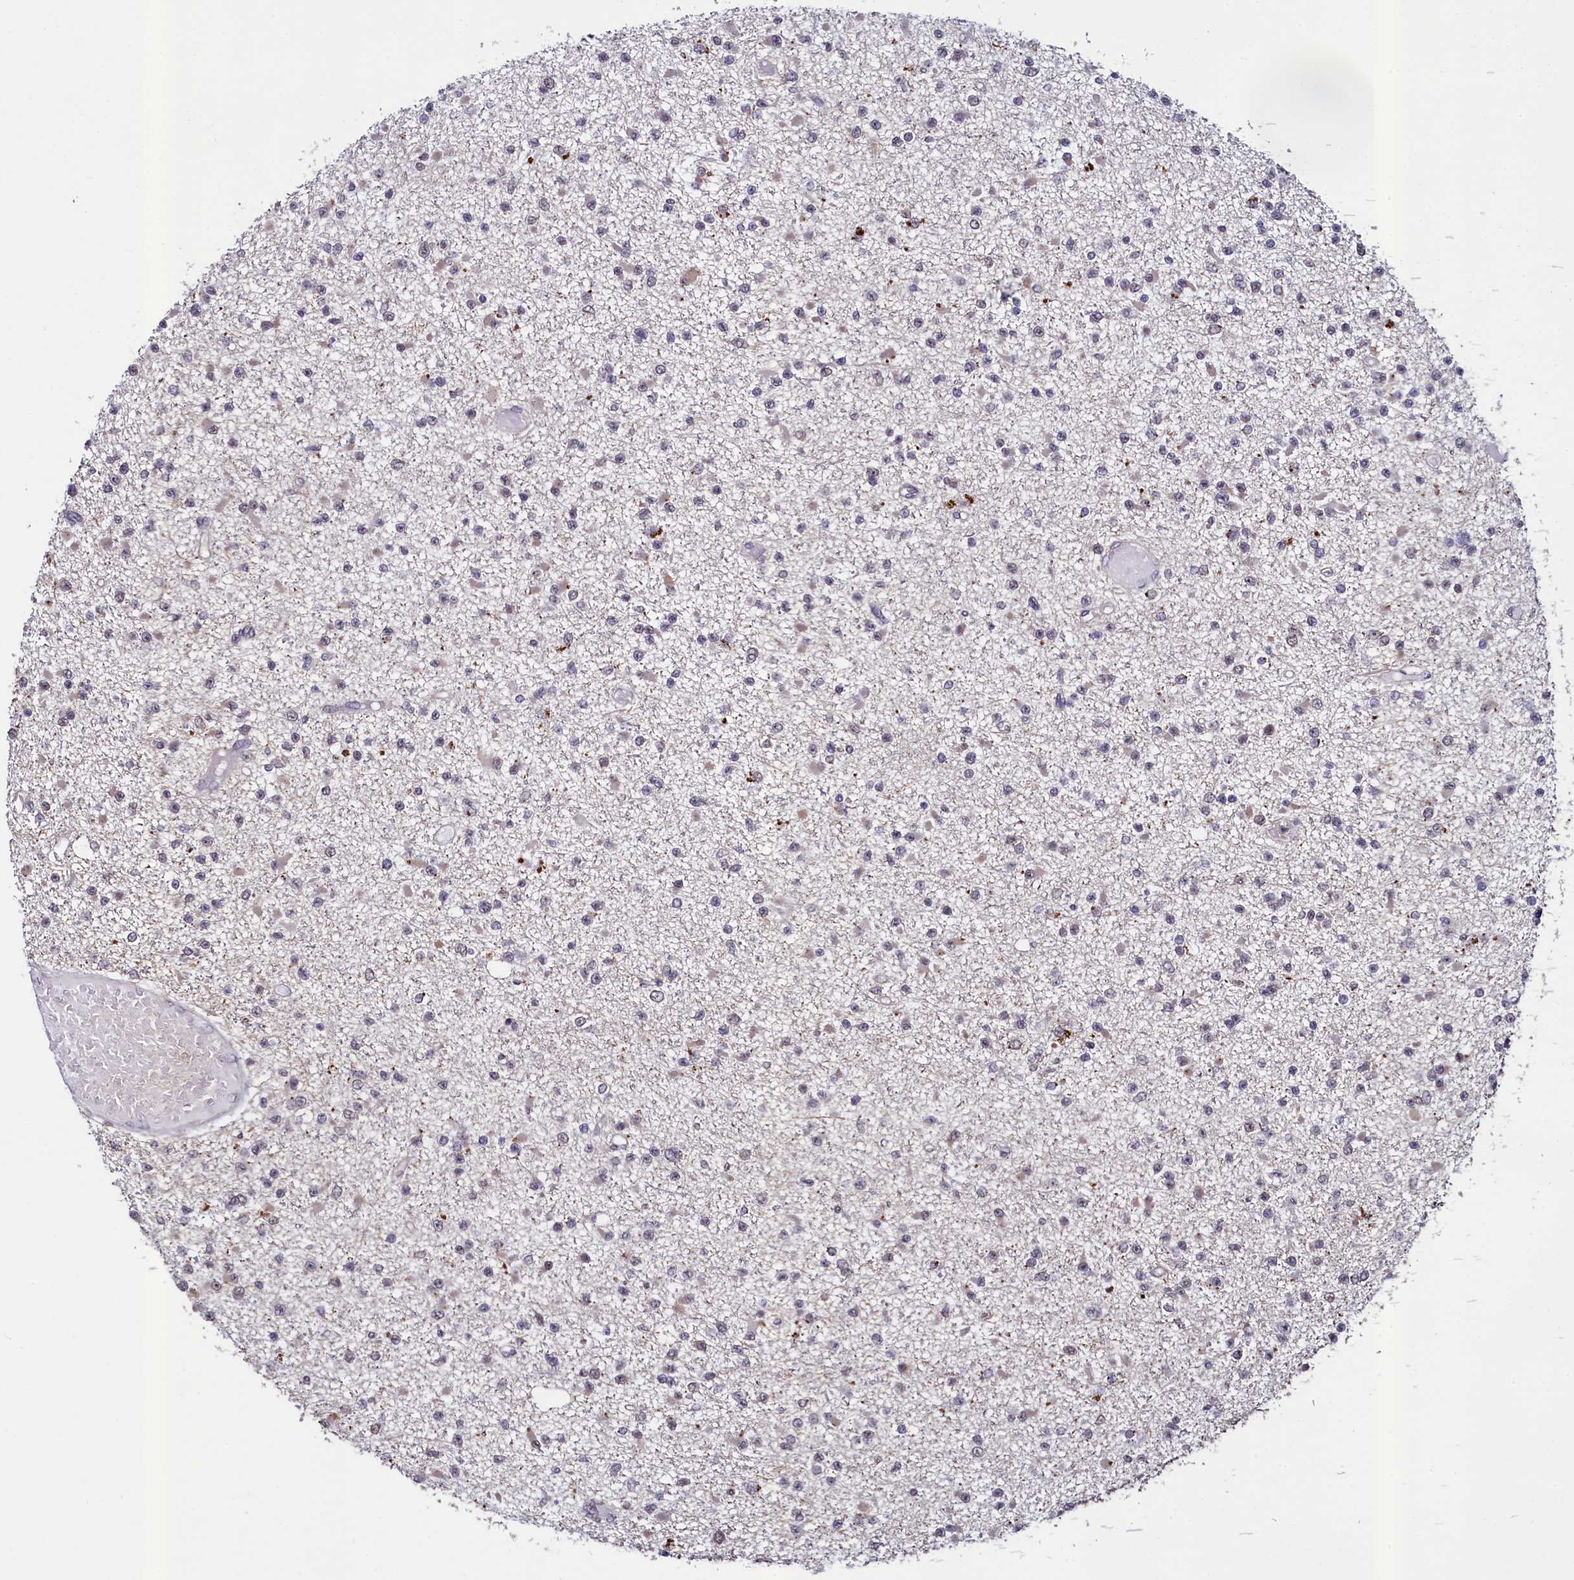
{"staining": {"intensity": "negative", "quantity": "none", "location": "none"}, "tissue": "glioma", "cell_type": "Tumor cells", "image_type": "cancer", "snomed": [{"axis": "morphology", "description": "Glioma, malignant, Low grade"}, {"axis": "topography", "description": "Brain"}], "caption": "Malignant glioma (low-grade) was stained to show a protein in brown. There is no significant expression in tumor cells.", "gene": "LEO1", "patient": {"sex": "female", "age": 22}}